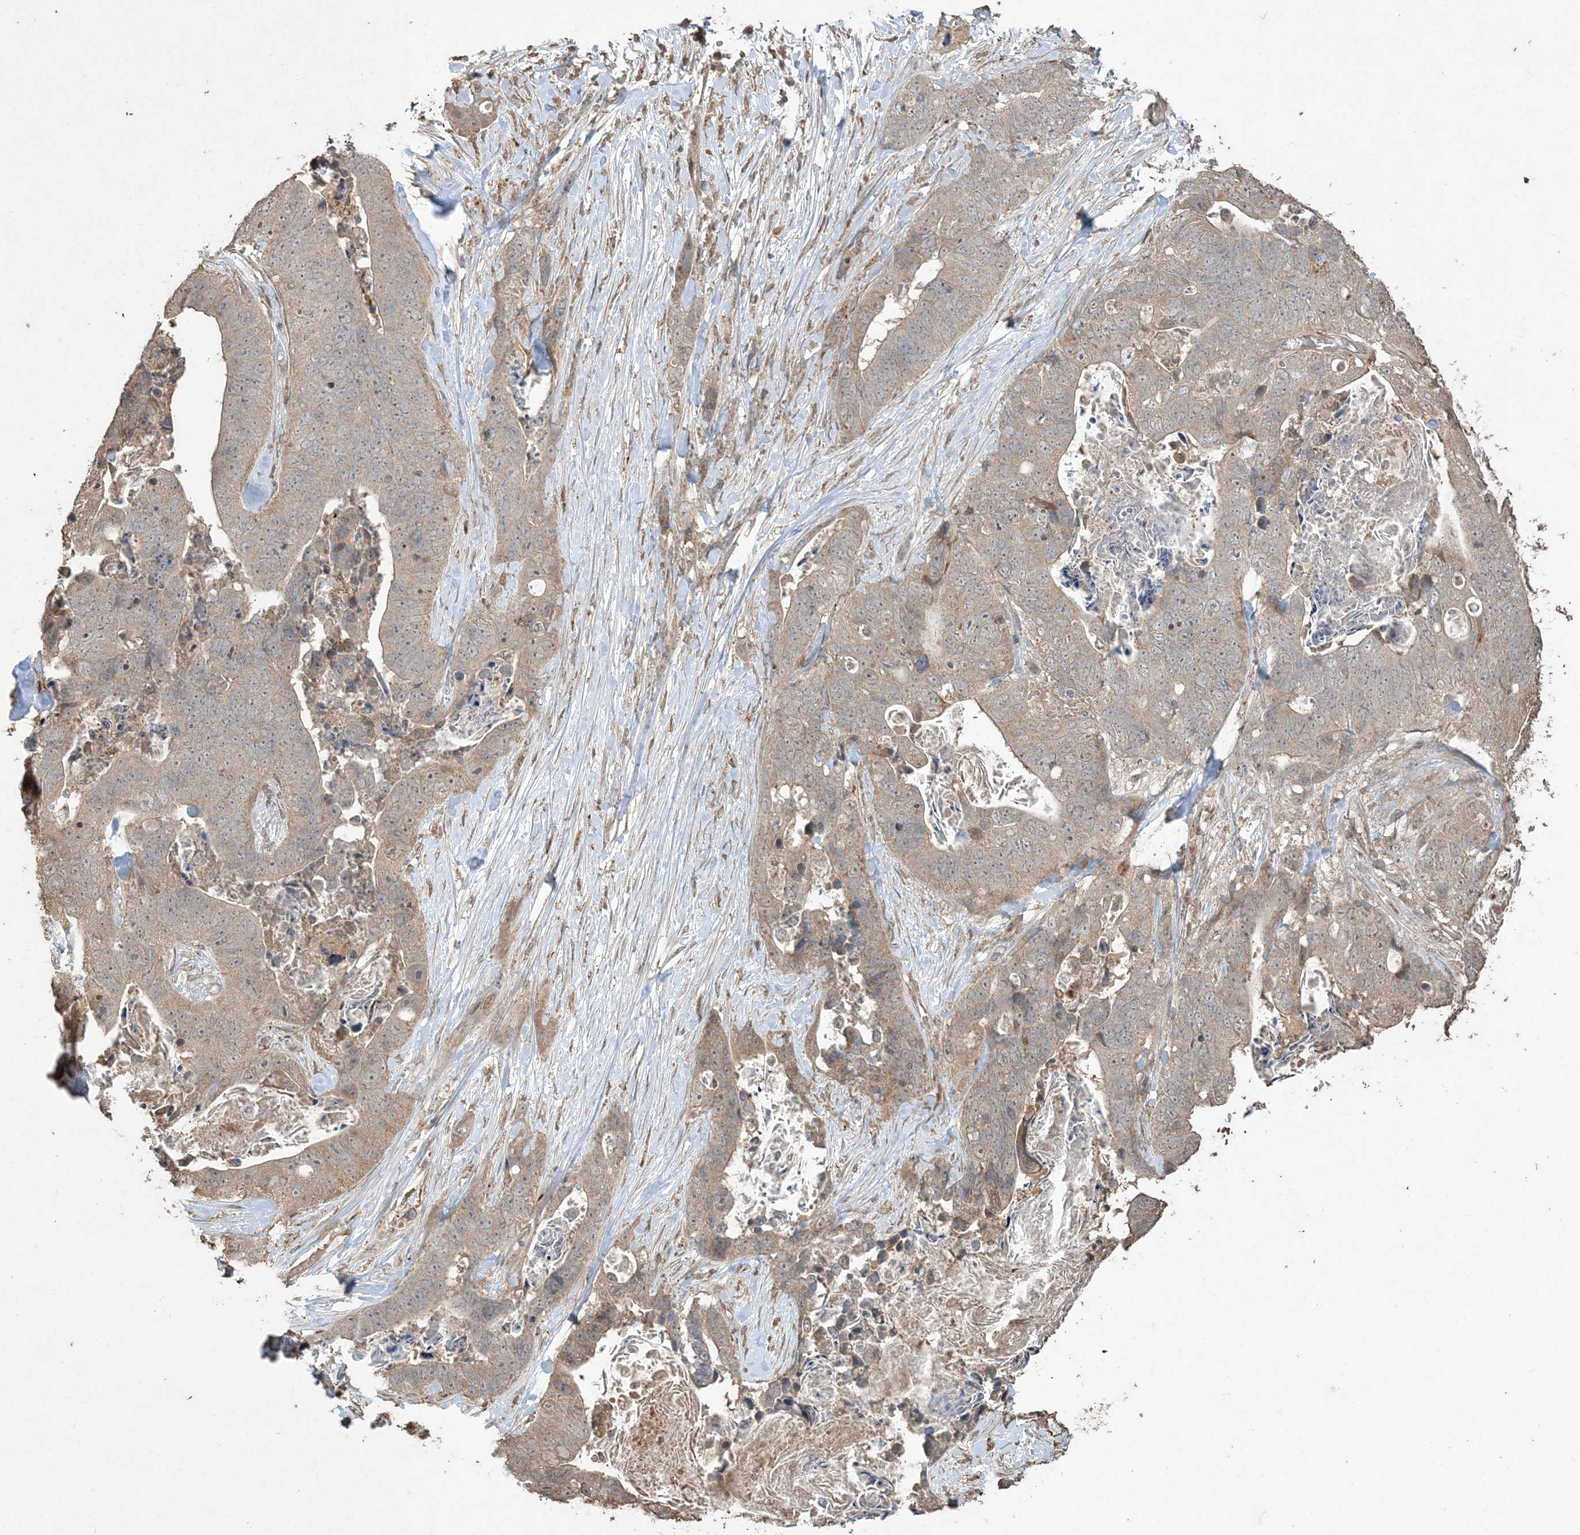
{"staining": {"intensity": "weak", "quantity": "<25%", "location": "cytoplasmic/membranous"}, "tissue": "stomach cancer", "cell_type": "Tumor cells", "image_type": "cancer", "snomed": [{"axis": "morphology", "description": "Adenocarcinoma, NOS"}, {"axis": "topography", "description": "Stomach"}], "caption": "This histopathology image is of adenocarcinoma (stomach) stained with IHC to label a protein in brown with the nuclei are counter-stained blue. There is no staining in tumor cells.", "gene": "EFCAB8", "patient": {"sex": "female", "age": 89}}